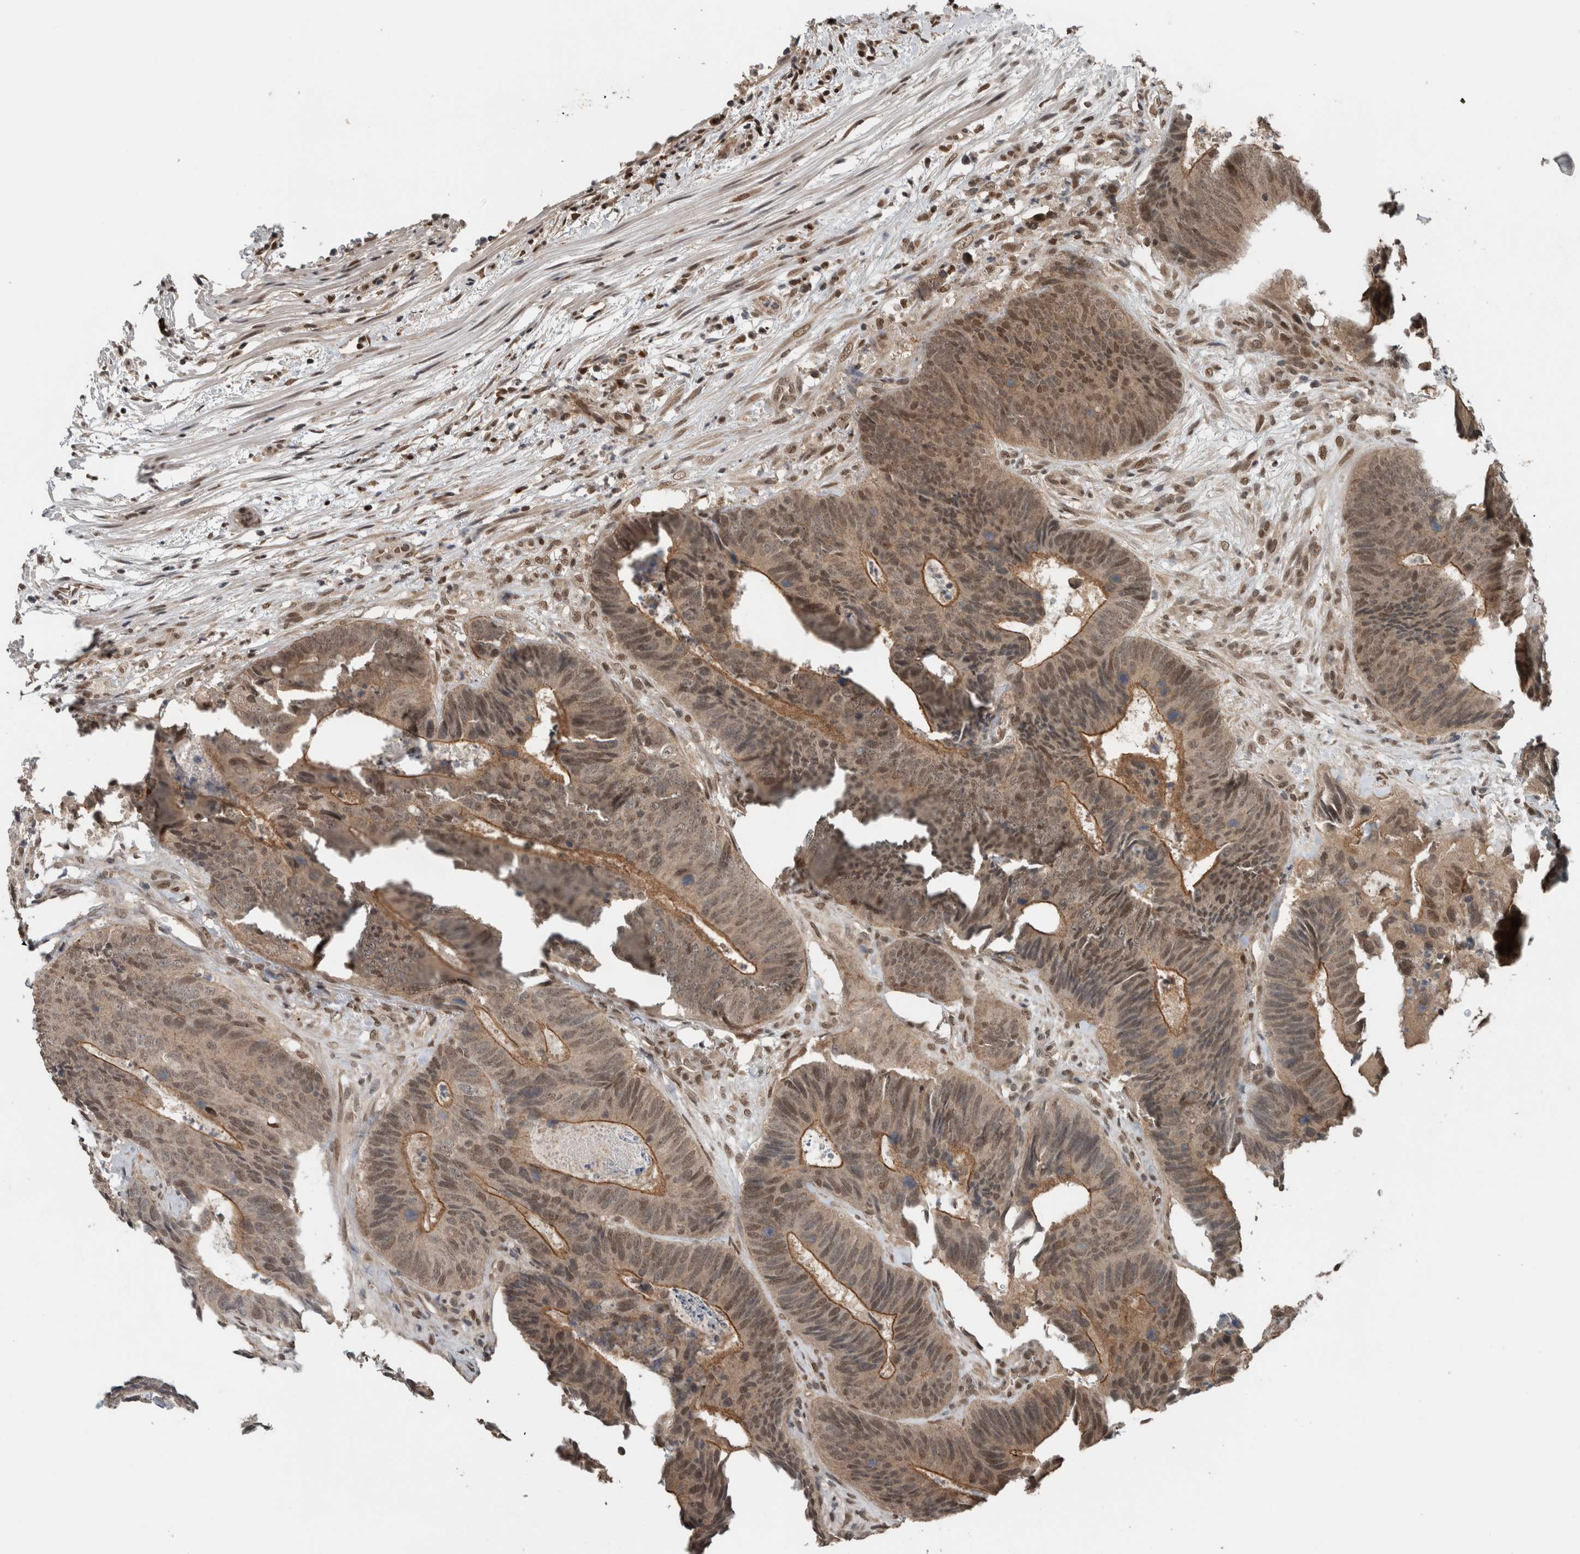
{"staining": {"intensity": "moderate", "quantity": "25%-75%", "location": "cytoplasmic/membranous,nuclear"}, "tissue": "colorectal cancer", "cell_type": "Tumor cells", "image_type": "cancer", "snomed": [{"axis": "morphology", "description": "Adenocarcinoma, NOS"}, {"axis": "topography", "description": "Colon"}], "caption": "This photomicrograph displays adenocarcinoma (colorectal) stained with IHC to label a protein in brown. The cytoplasmic/membranous and nuclear of tumor cells show moderate positivity for the protein. Nuclei are counter-stained blue.", "gene": "SPAG7", "patient": {"sex": "male", "age": 56}}